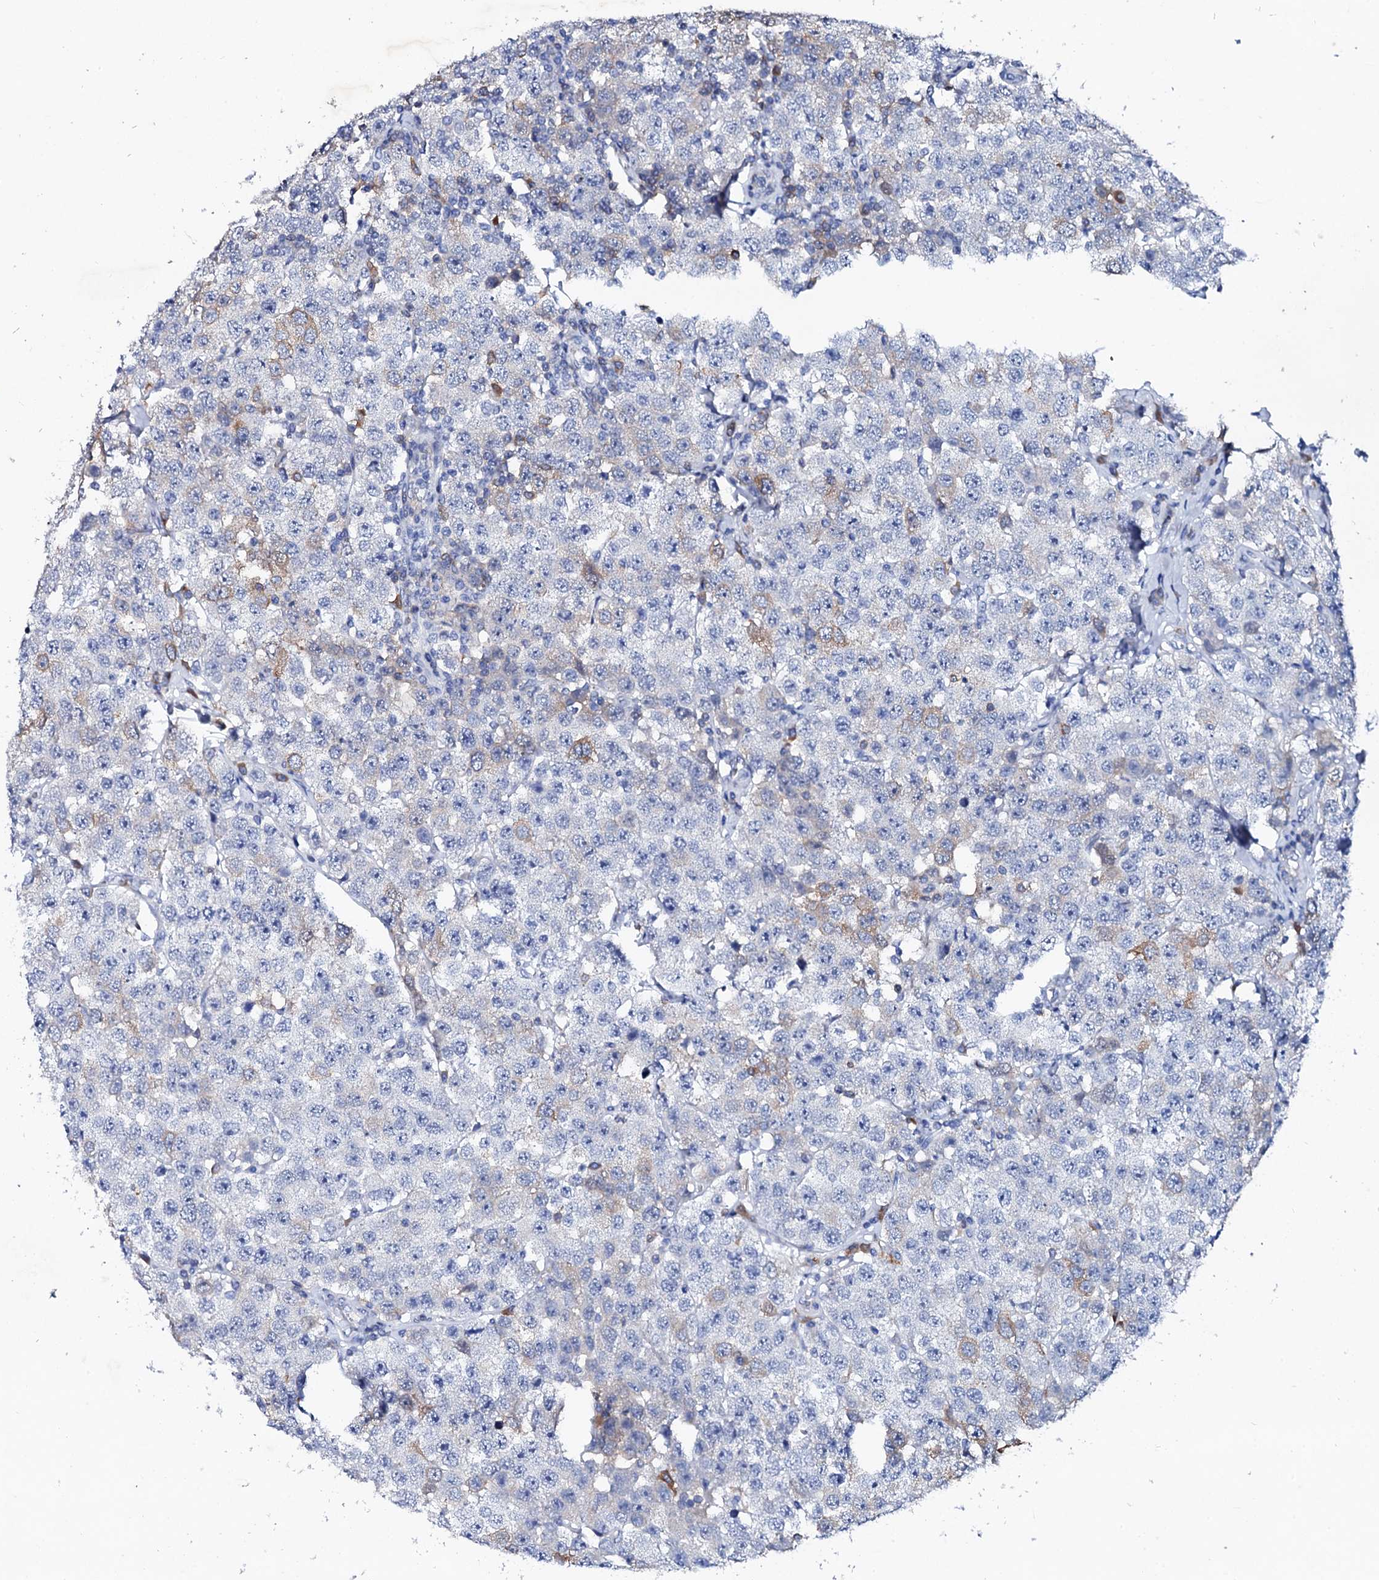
{"staining": {"intensity": "moderate", "quantity": "25%-75%", "location": "cytoplasmic/membranous"}, "tissue": "testis cancer", "cell_type": "Tumor cells", "image_type": "cancer", "snomed": [{"axis": "morphology", "description": "Seminoma, NOS"}, {"axis": "topography", "description": "Testis"}], "caption": "DAB (3,3'-diaminobenzidine) immunohistochemical staining of human testis seminoma exhibits moderate cytoplasmic/membranous protein staining in about 25%-75% of tumor cells. (DAB (3,3'-diaminobenzidine) = brown stain, brightfield microscopy at high magnification).", "gene": "GLB1L3", "patient": {"sex": "male", "age": 28}}